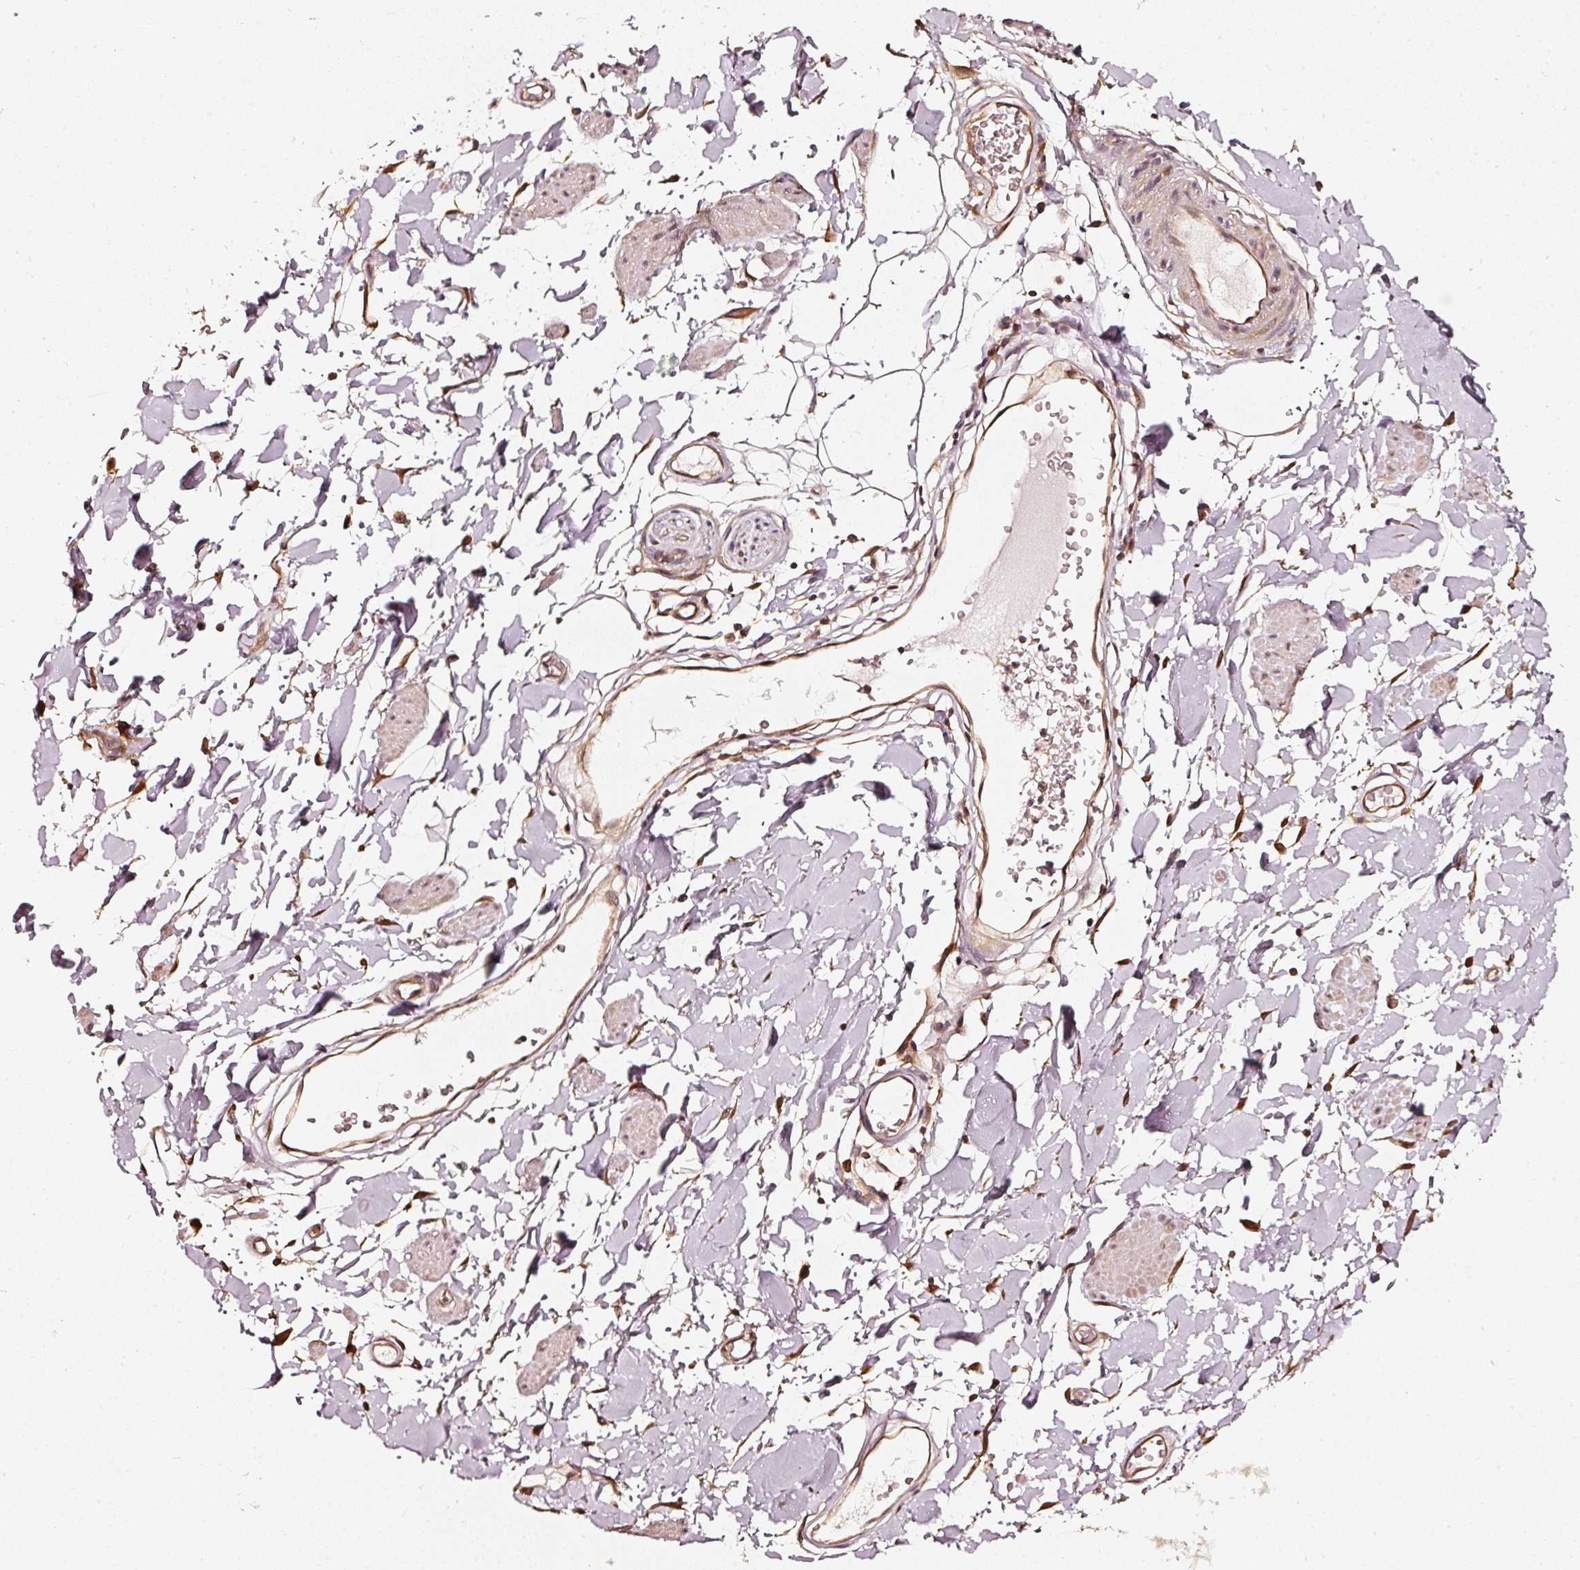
{"staining": {"intensity": "moderate", "quantity": ">75%", "location": "cytoplasmic/membranous"}, "tissue": "adipose tissue", "cell_type": "Adipocytes", "image_type": "normal", "snomed": [{"axis": "morphology", "description": "Normal tissue, NOS"}, {"axis": "topography", "description": "Vulva"}, {"axis": "topography", "description": "Peripheral nerve tissue"}], "caption": "Immunohistochemistry micrograph of normal adipose tissue: human adipose tissue stained using immunohistochemistry displays medium levels of moderate protein expression localized specifically in the cytoplasmic/membranous of adipocytes, appearing as a cytoplasmic/membranous brown color.", "gene": "ASMTL", "patient": {"sex": "female", "age": 68}}